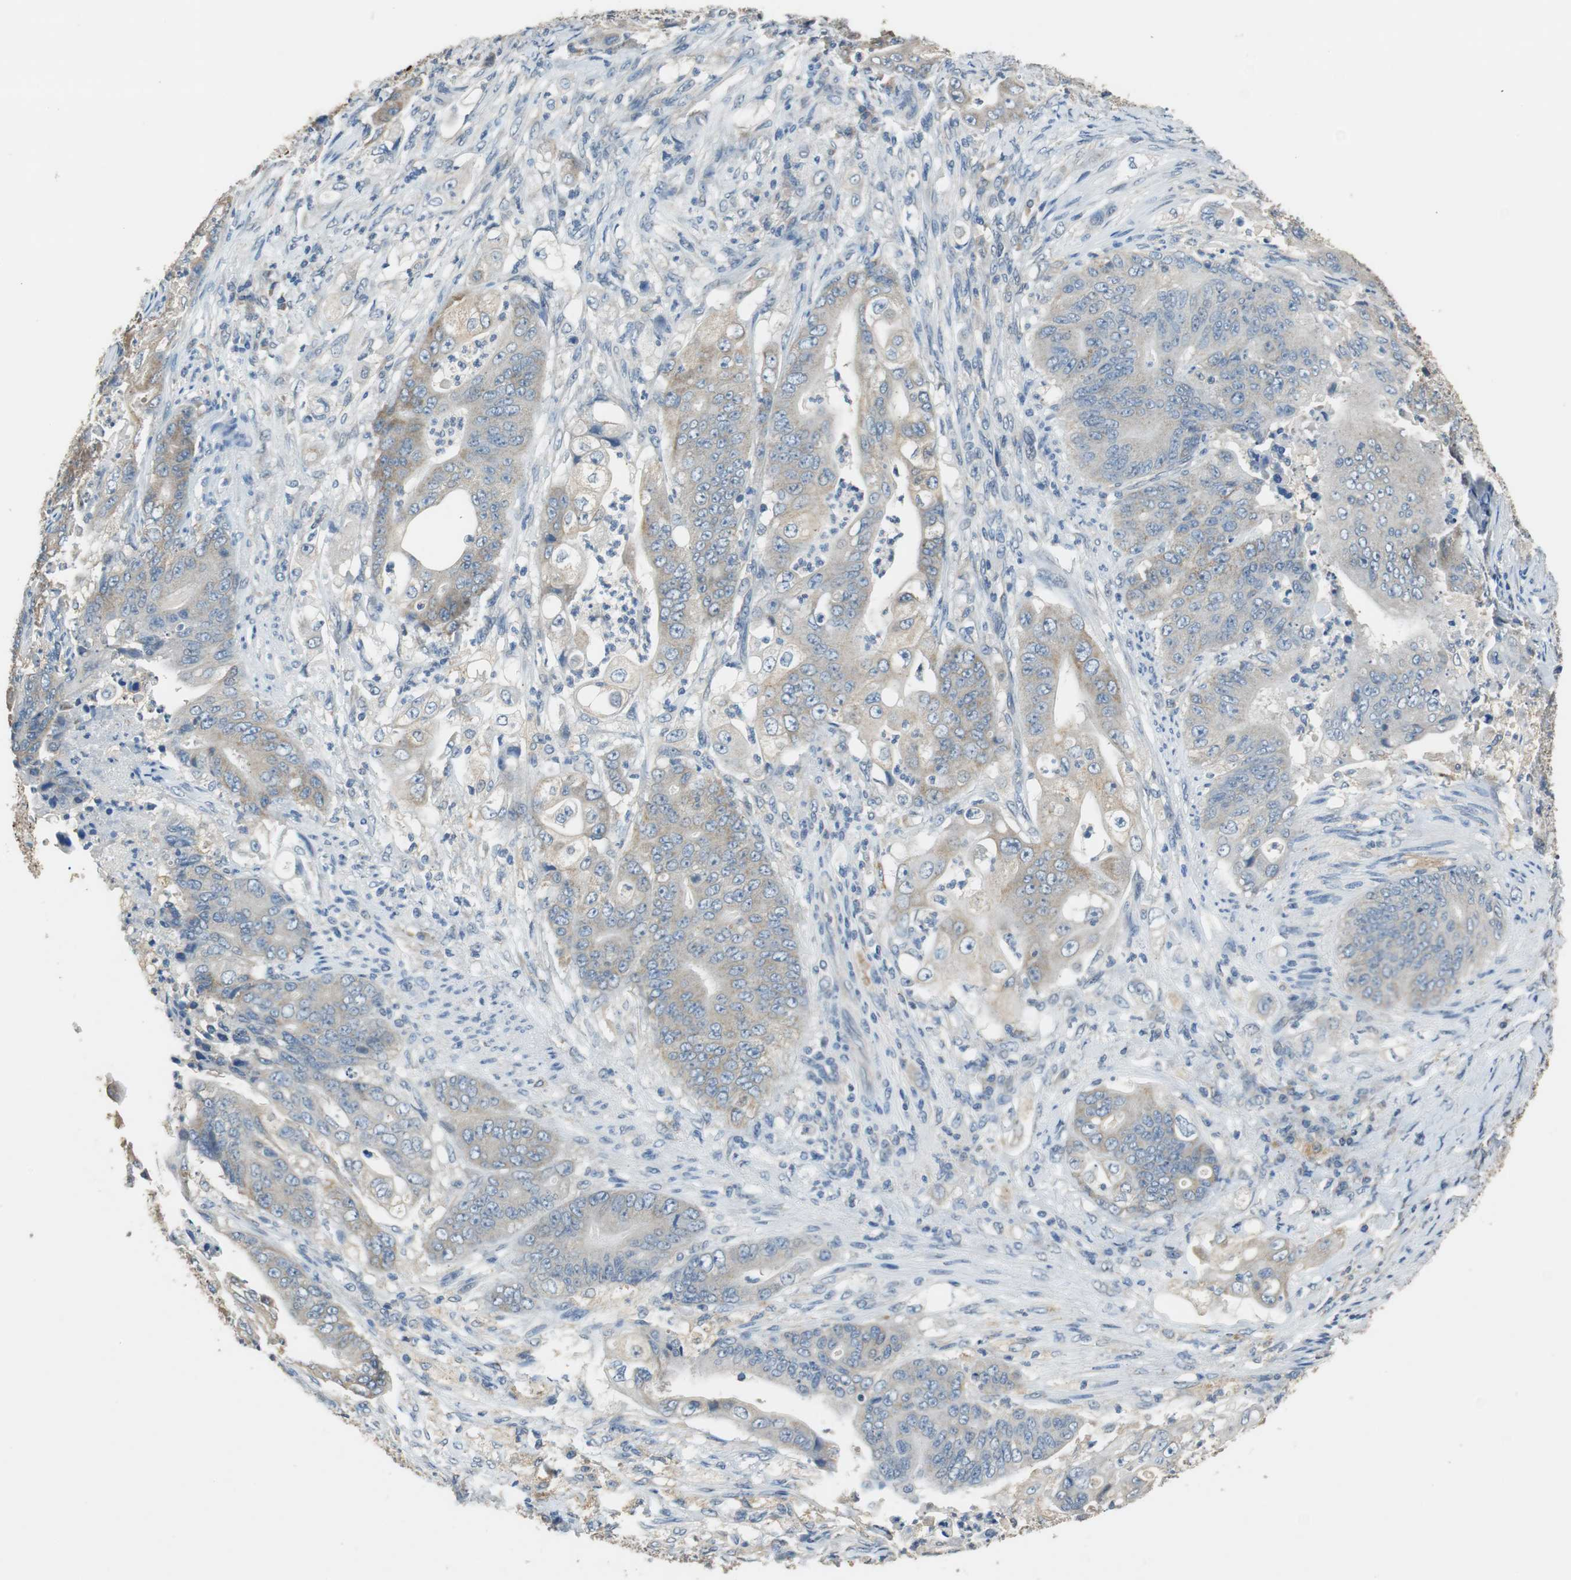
{"staining": {"intensity": "moderate", "quantity": "25%-75%", "location": "cytoplasmic/membranous"}, "tissue": "stomach cancer", "cell_type": "Tumor cells", "image_type": "cancer", "snomed": [{"axis": "morphology", "description": "Adenocarcinoma, NOS"}, {"axis": "topography", "description": "Stomach"}], "caption": "Immunohistochemical staining of human stomach cancer (adenocarcinoma) reveals medium levels of moderate cytoplasmic/membranous expression in about 25%-75% of tumor cells.", "gene": "ALDH4A1", "patient": {"sex": "female", "age": 73}}